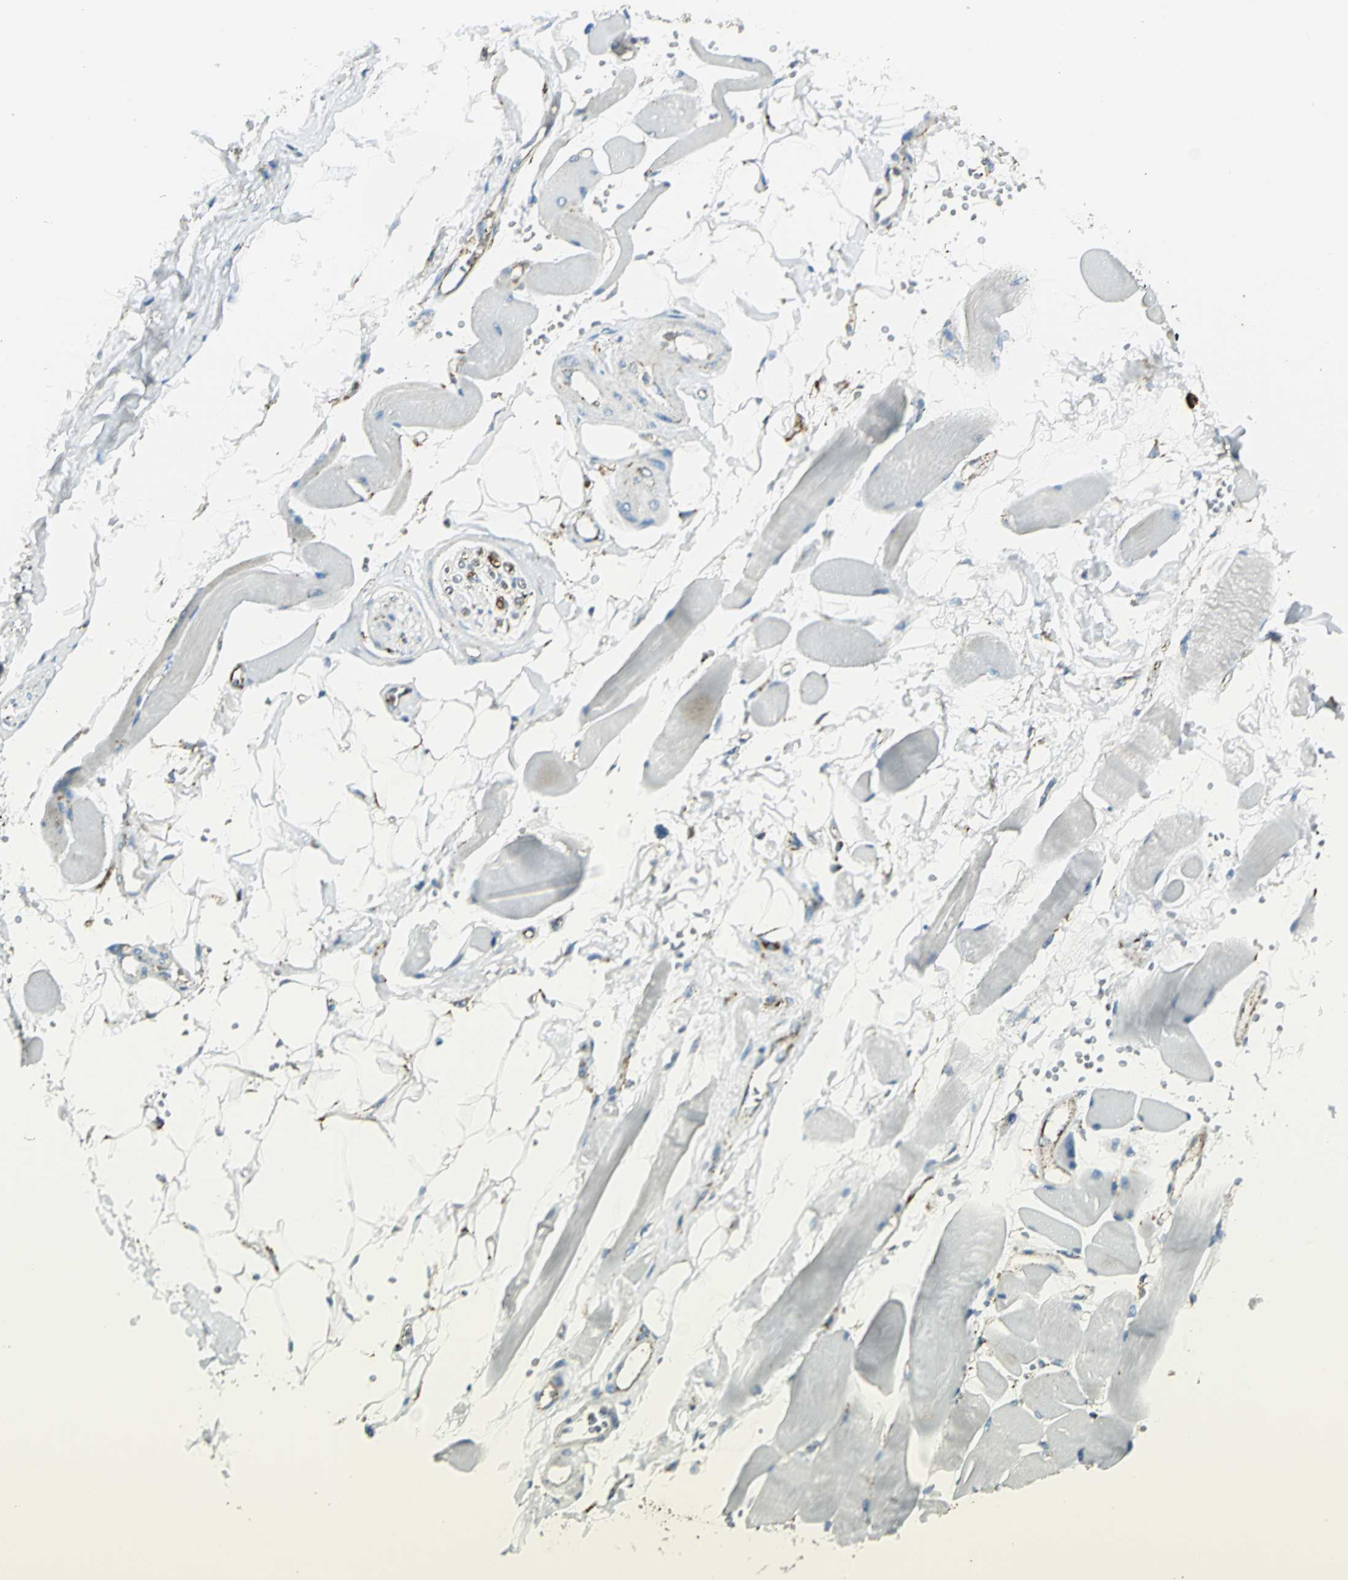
{"staining": {"intensity": "moderate", "quantity": "25%-75%", "location": "cytoplasmic/membranous"}, "tissue": "skeletal muscle", "cell_type": "Myocytes", "image_type": "normal", "snomed": [{"axis": "morphology", "description": "Normal tissue, NOS"}, {"axis": "topography", "description": "Skeletal muscle"}, {"axis": "topography", "description": "Peripheral nerve tissue"}], "caption": "Myocytes display medium levels of moderate cytoplasmic/membranous positivity in about 25%-75% of cells in normal skeletal muscle. Nuclei are stained in blue.", "gene": "ARSA", "patient": {"sex": "female", "age": 84}}